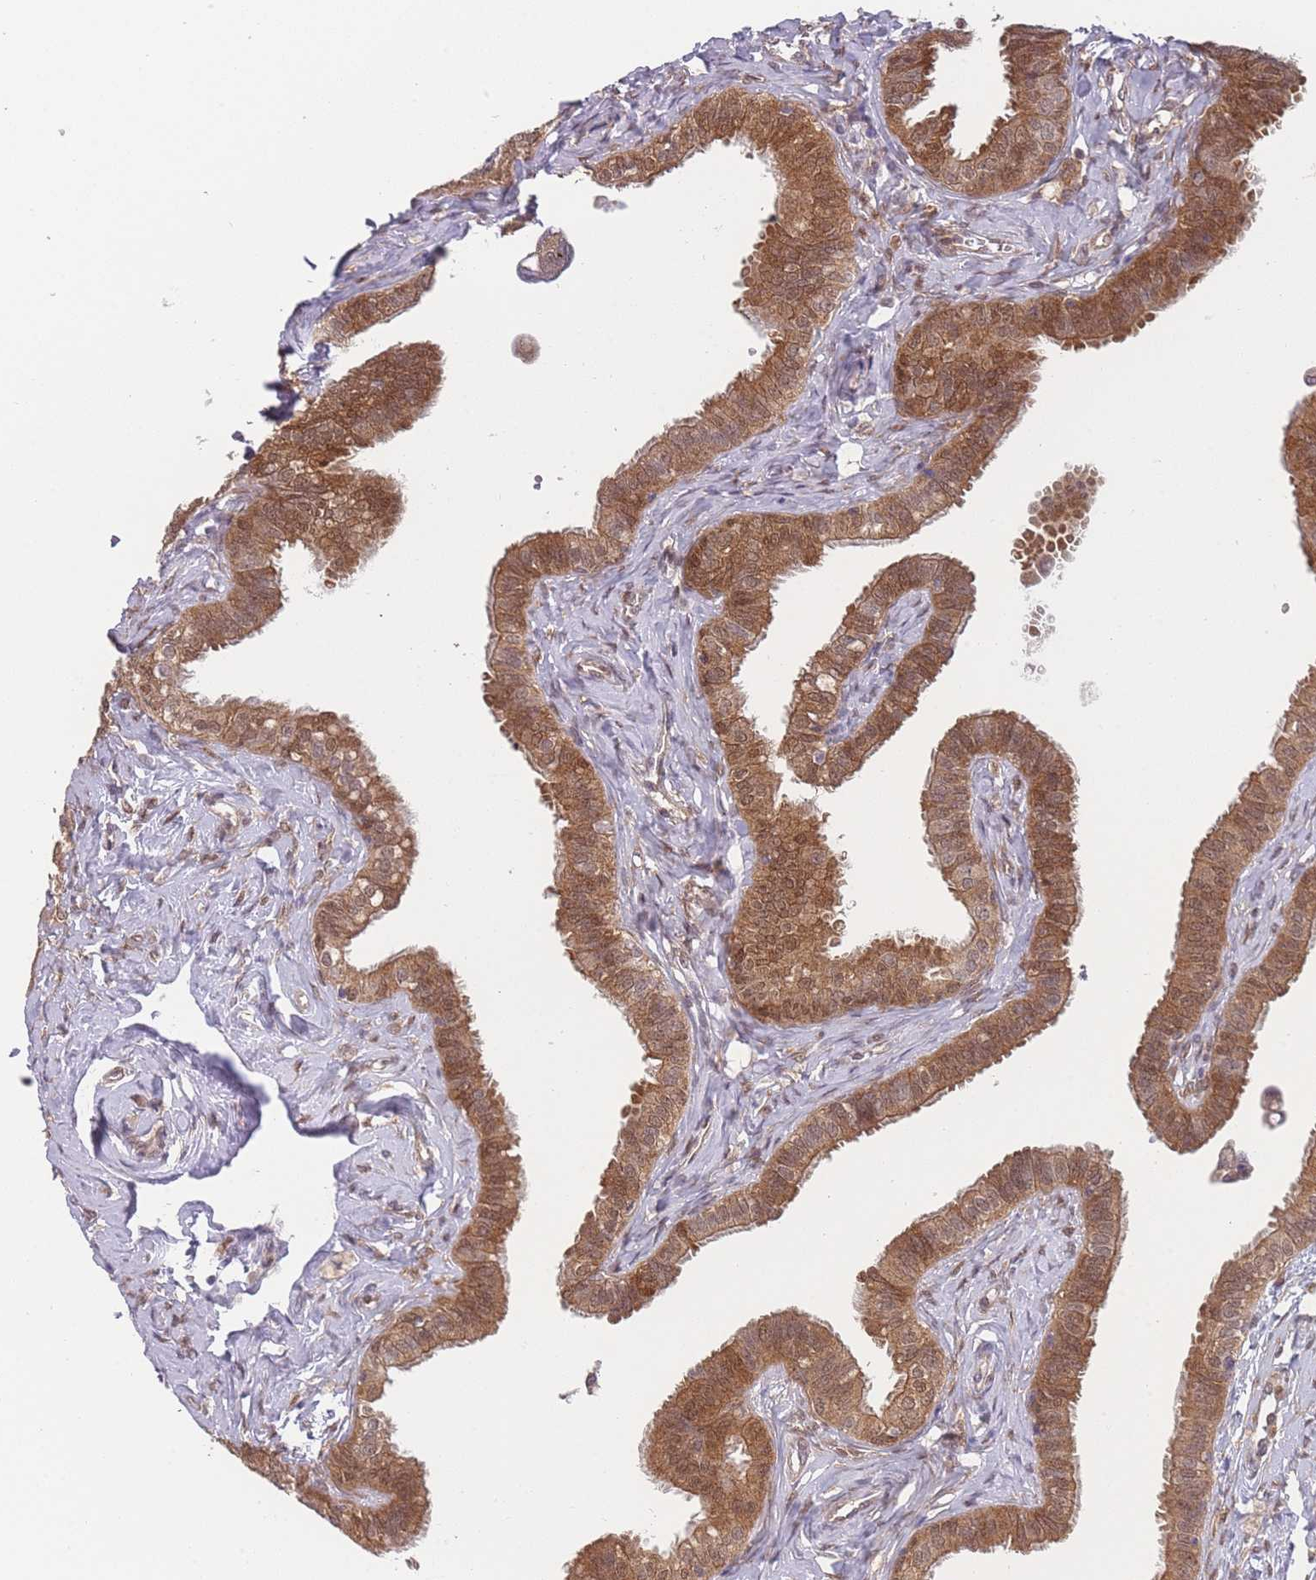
{"staining": {"intensity": "moderate", "quantity": ">75%", "location": "cytoplasmic/membranous,nuclear"}, "tissue": "fallopian tube", "cell_type": "Glandular cells", "image_type": "normal", "snomed": [{"axis": "morphology", "description": "Normal tissue, NOS"}, {"axis": "morphology", "description": "Carcinoma, NOS"}, {"axis": "topography", "description": "Fallopian tube"}, {"axis": "topography", "description": "Ovary"}], "caption": "About >75% of glandular cells in benign human fallopian tube demonstrate moderate cytoplasmic/membranous,nuclear protein staining as visualized by brown immunohistochemical staining.", "gene": "MRI1", "patient": {"sex": "female", "age": 59}}